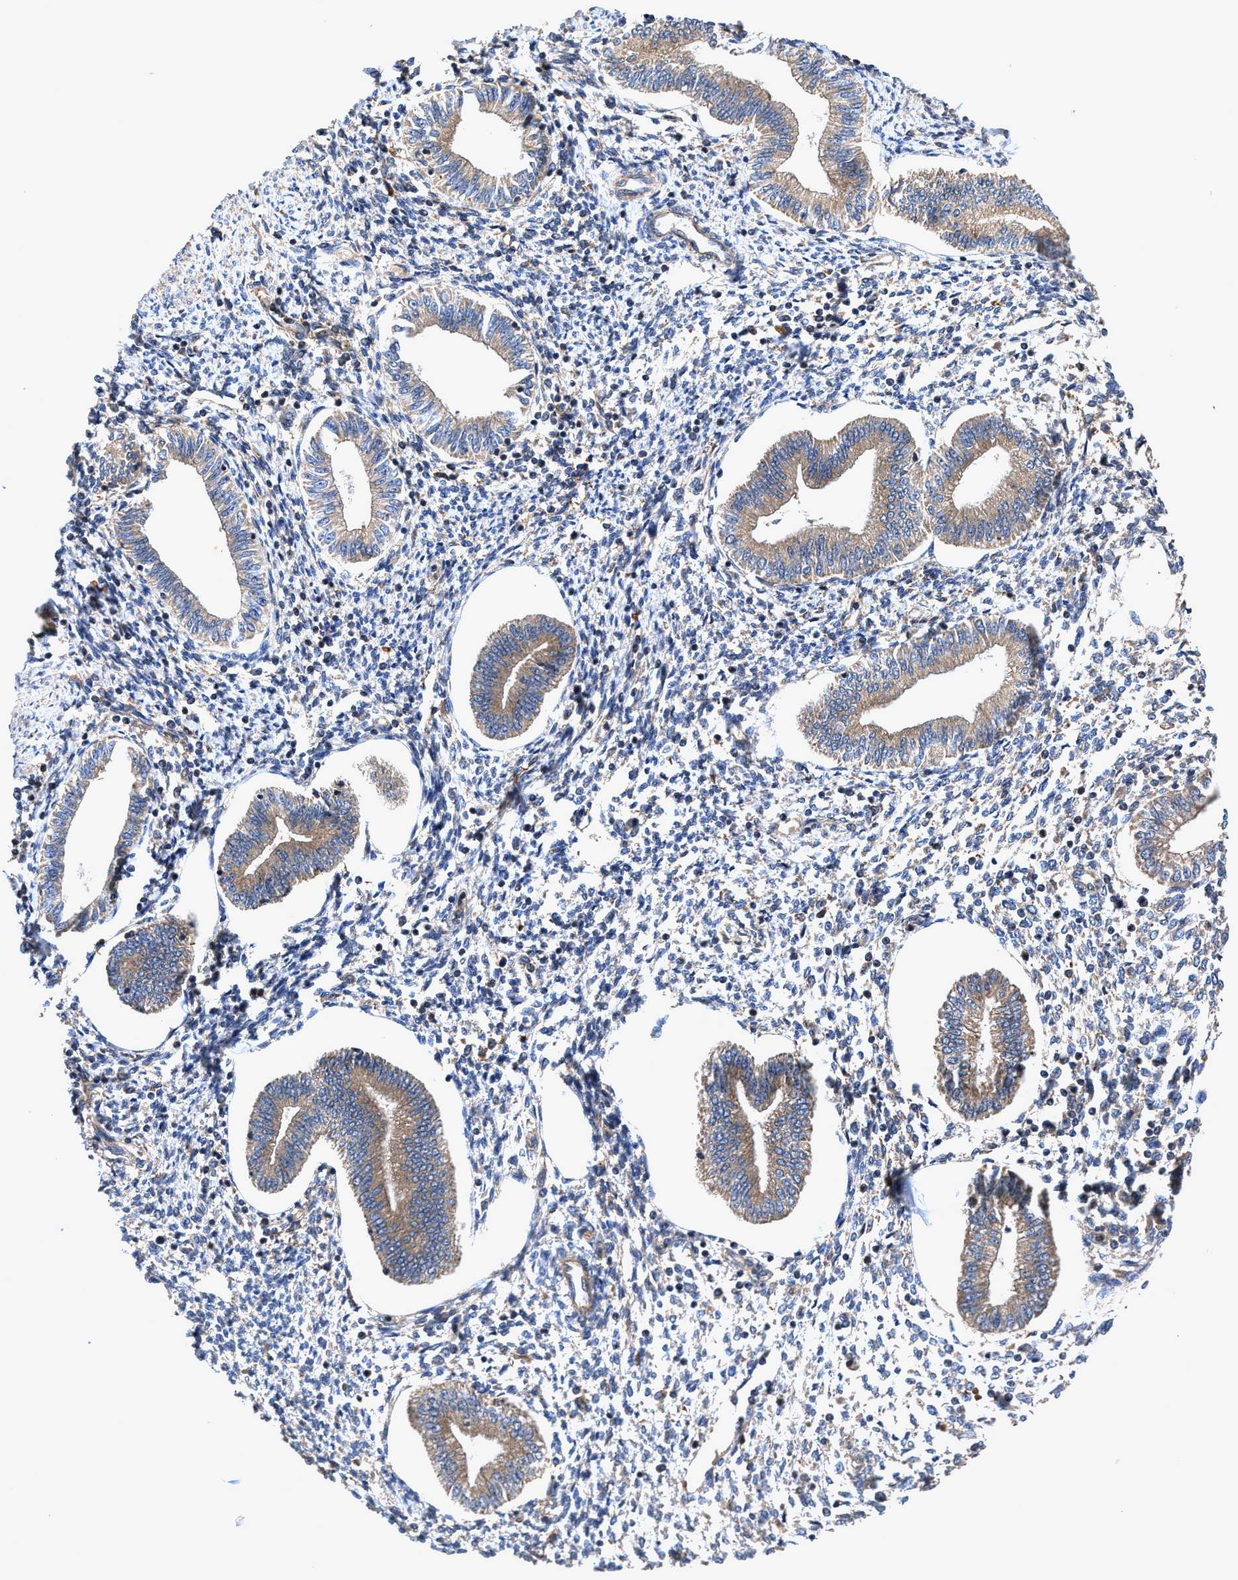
{"staining": {"intensity": "negative", "quantity": "none", "location": "none"}, "tissue": "endometrium", "cell_type": "Cells in endometrial stroma", "image_type": "normal", "snomed": [{"axis": "morphology", "description": "Normal tissue, NOS"}, {"axis": "topography", "description": "Endometrium"}], "caption": "The histopathology image displays no staining of cells in endometrial stroma in benign endometrium. Brightfield microscopy of IHC stained with DAB (3,3'-diaminobenzidine) (brown) and hematoxylin (blue), captured at high magnification.", "gene": "EFNA4", "patient": {"sex": "female", "age": 50}}